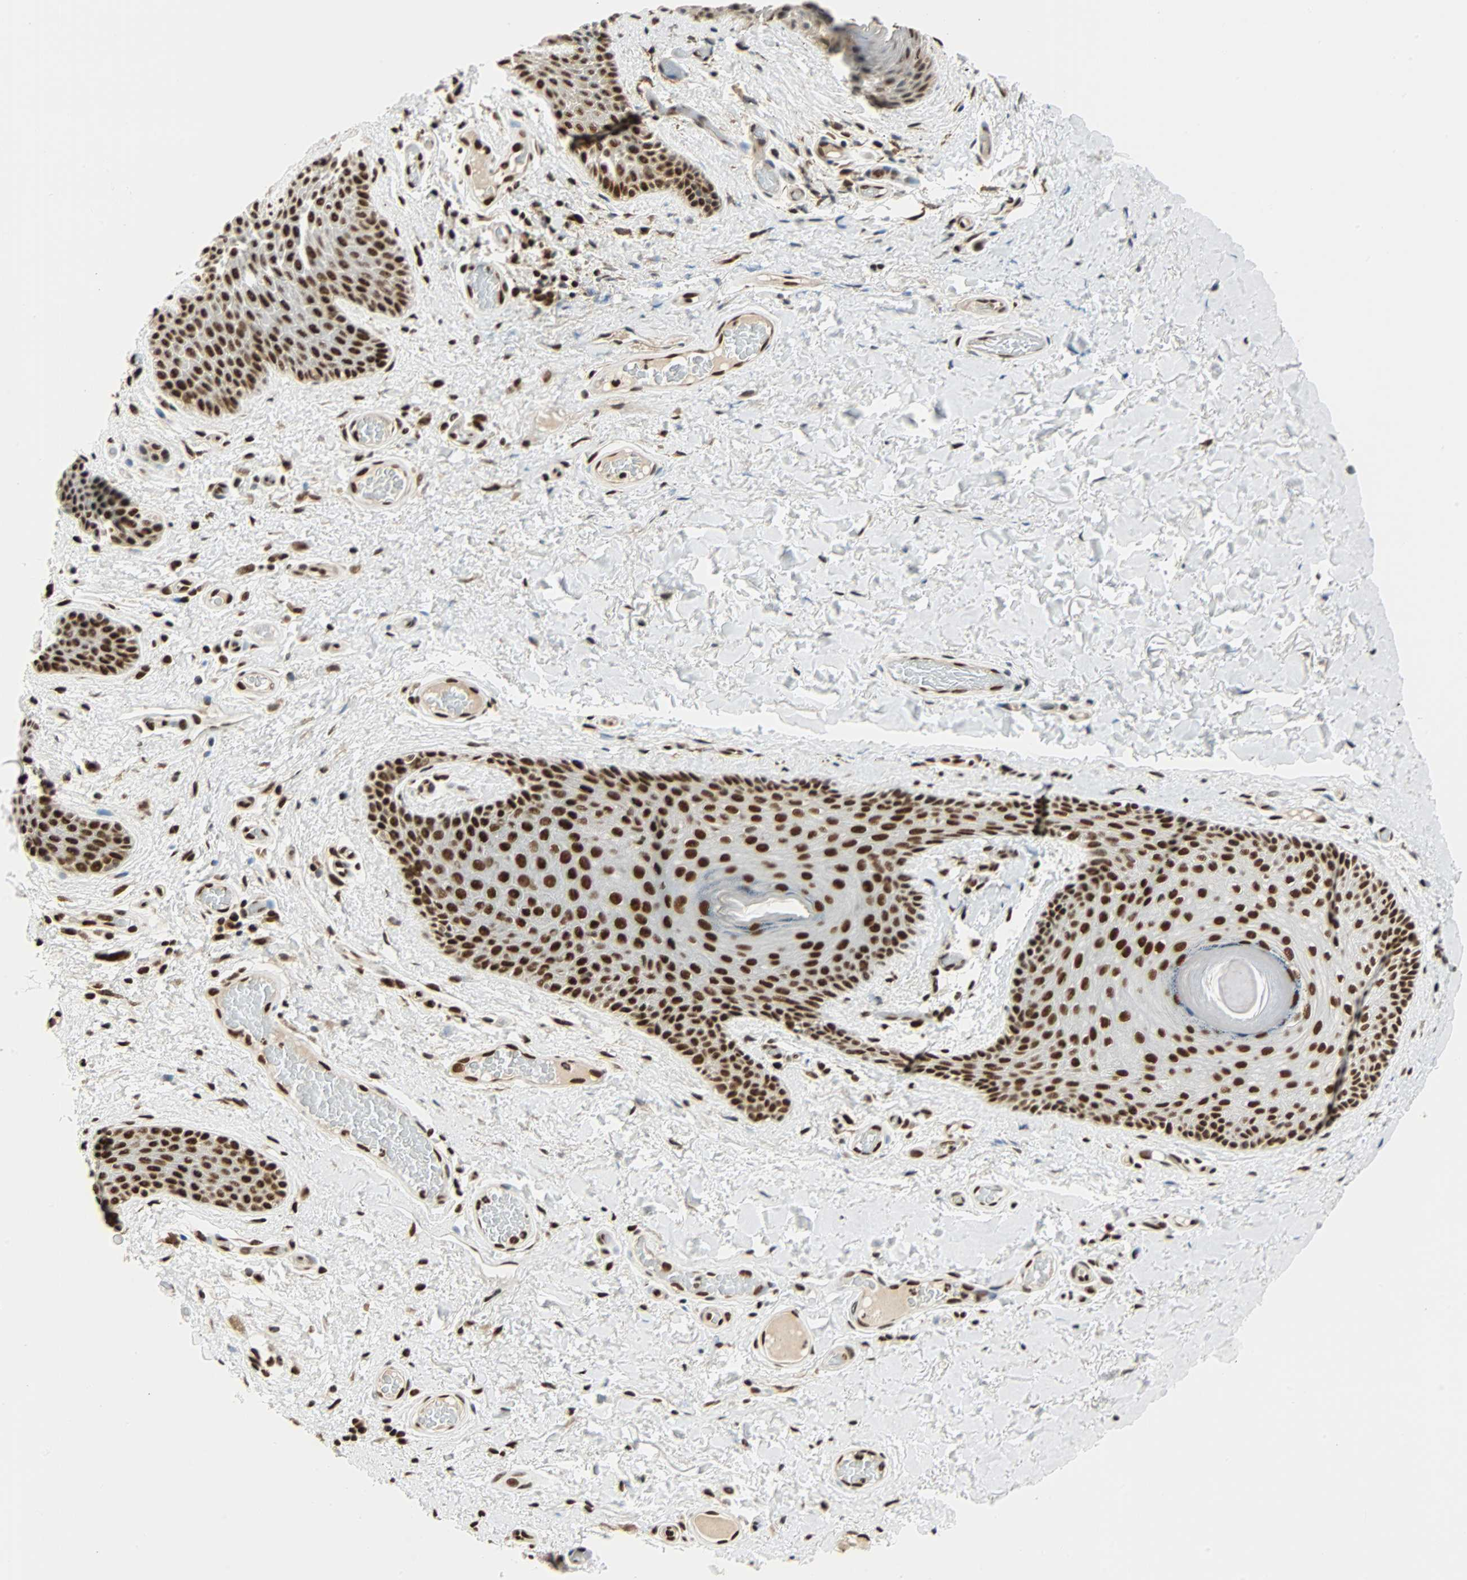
{"staining": {"intensity": "strong", "quantity": ">75%", "location": "cytoplasmic/membranous,nuclear"}, "tissue": "skin", "cell_type": "Epidermal cells", "image_type": "normal", "snomed": [{"axis": "morphology", "description": "Normal tissue, NOS"}, {"axis": "topography", "description": "Anal"}], "caption": "IHC micrograph of unremarkable skin: skin stained using IHC demonstrates high levels of strong protein expression localized specifically in the cytoplasmic/membranous,nuclear of epidermal cells, appearing as a cytoplasmic/membranous,nuclear brown color.", "gene": "CDK12", "patient": {"sex": "male", "age": 74}}